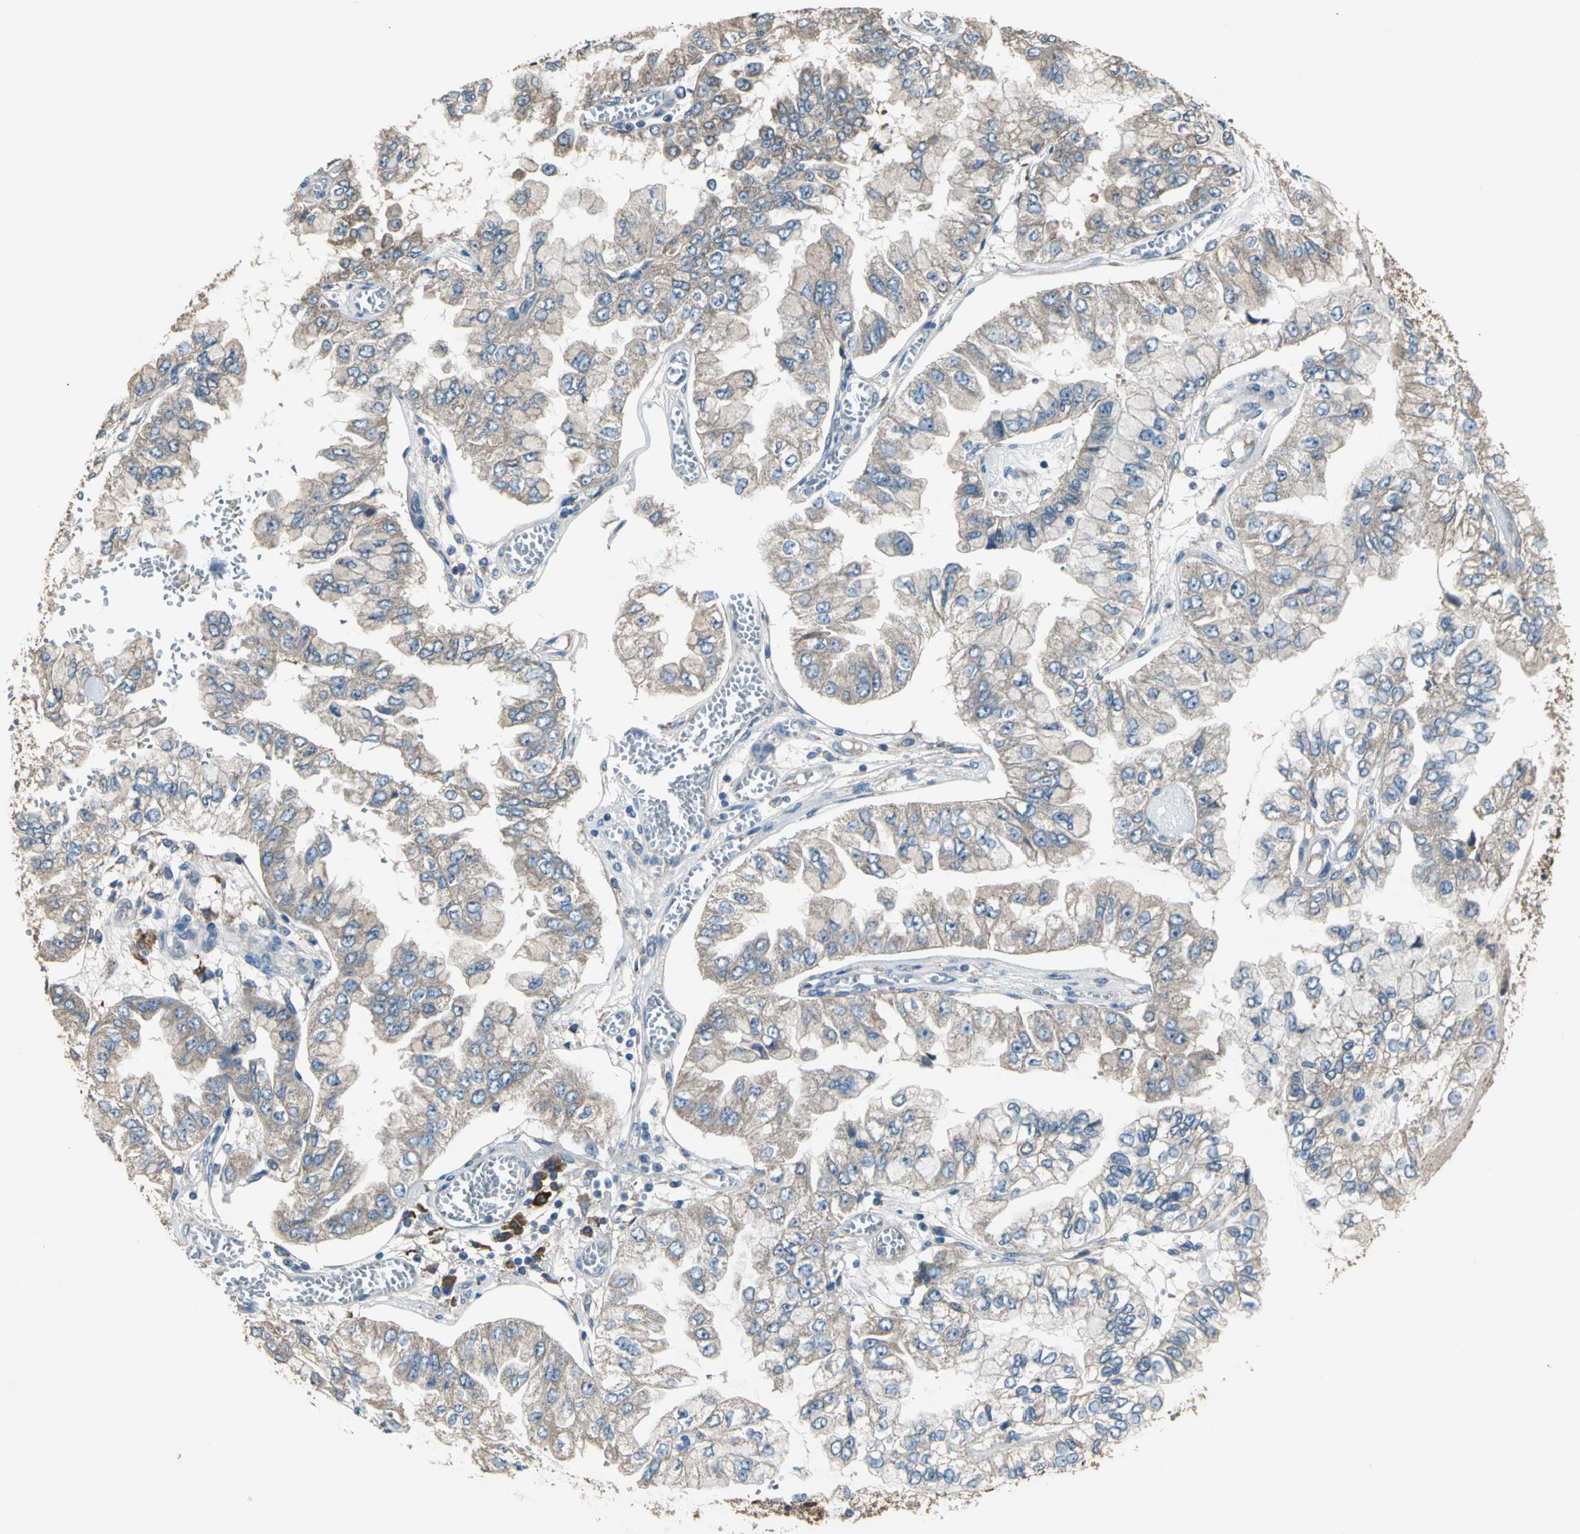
{"staining": {"intensity": "weak", "quantity": ">75%", "location": "cytoplasmic/membranous"}, "tissue": "liver cancer", "cell_type": "Tumor cells", "image_type": "cancer", "snomed": [{"axis": "morphology", "description": "Cholangiocarcinoma"}, {"axis": "topography", "description": "Liver"}], "caption": "Liver cancer was stained to show a protein in brown. There is low levels of weak cytoplasmic/membranous staining in approximately >75% of tumor cells. (DAB (3,3'-diaminobenzidine) IHC with brightfield microscopy, high magnification).", "gene": "HEPH", "patient": {"sex": "female", "age": 79}}